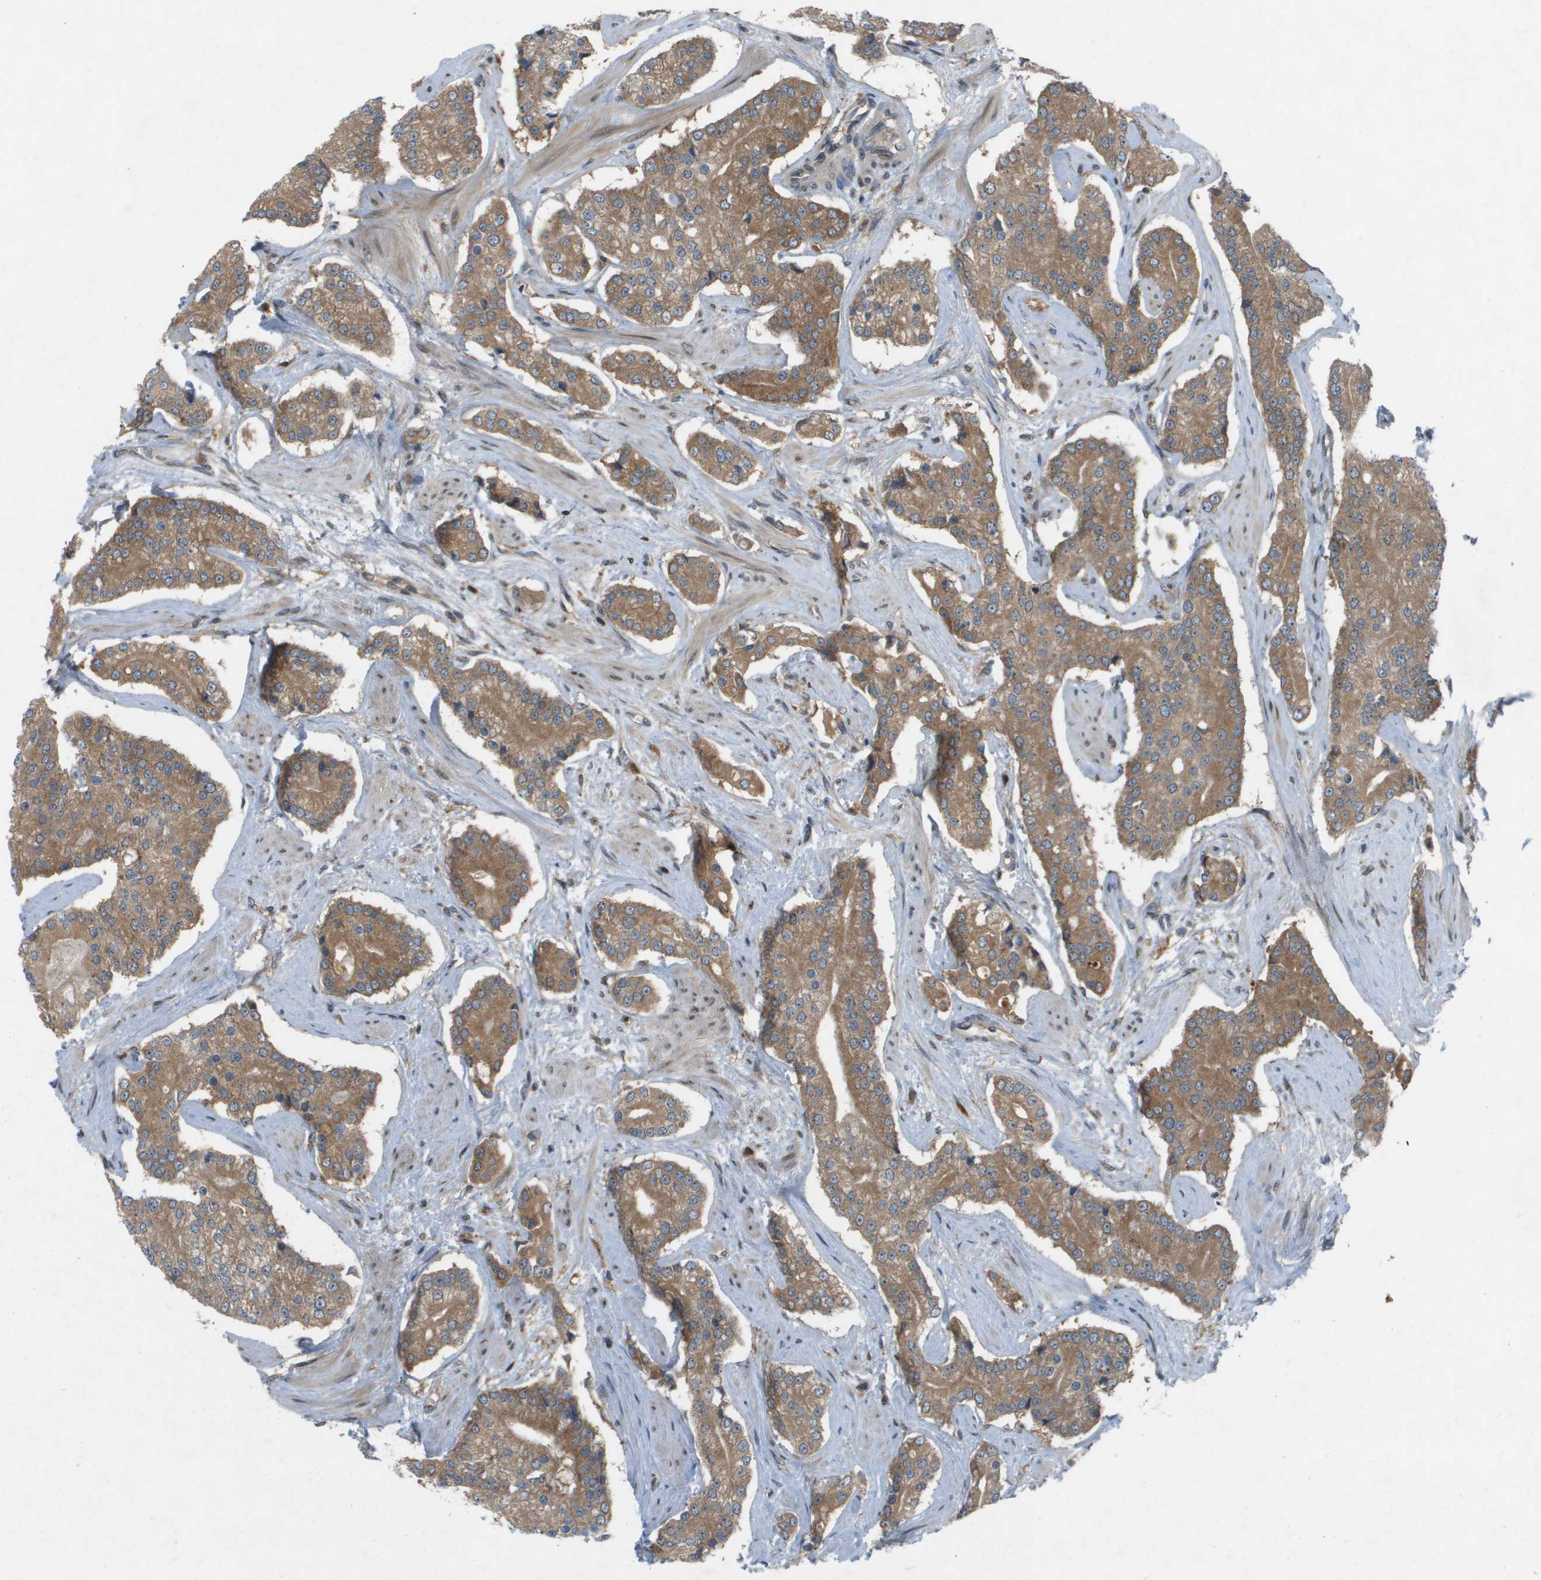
{"staining": {"intensity": "moderate", "quantity": ">75%", "location": "cytoplasmic/membranous"}, "tissue": "prostate cancer", "cell_type": "Tumor cells", "image_type": "cancer", "snomed": [{"axis": "morphology", "description": "Adenocarcinoma, High grade"}, {"axis": "topography", "description": "Prostate"}], "caption": "An IHC histopathology image of neoplastic tissue is shown. Protein staining in brown highlights moderate cytoplasmic/membranous positivity in prostate cancer within tumor cells.", "gene": "PALD1", "patient": {"sex": "male", "age": 71}}